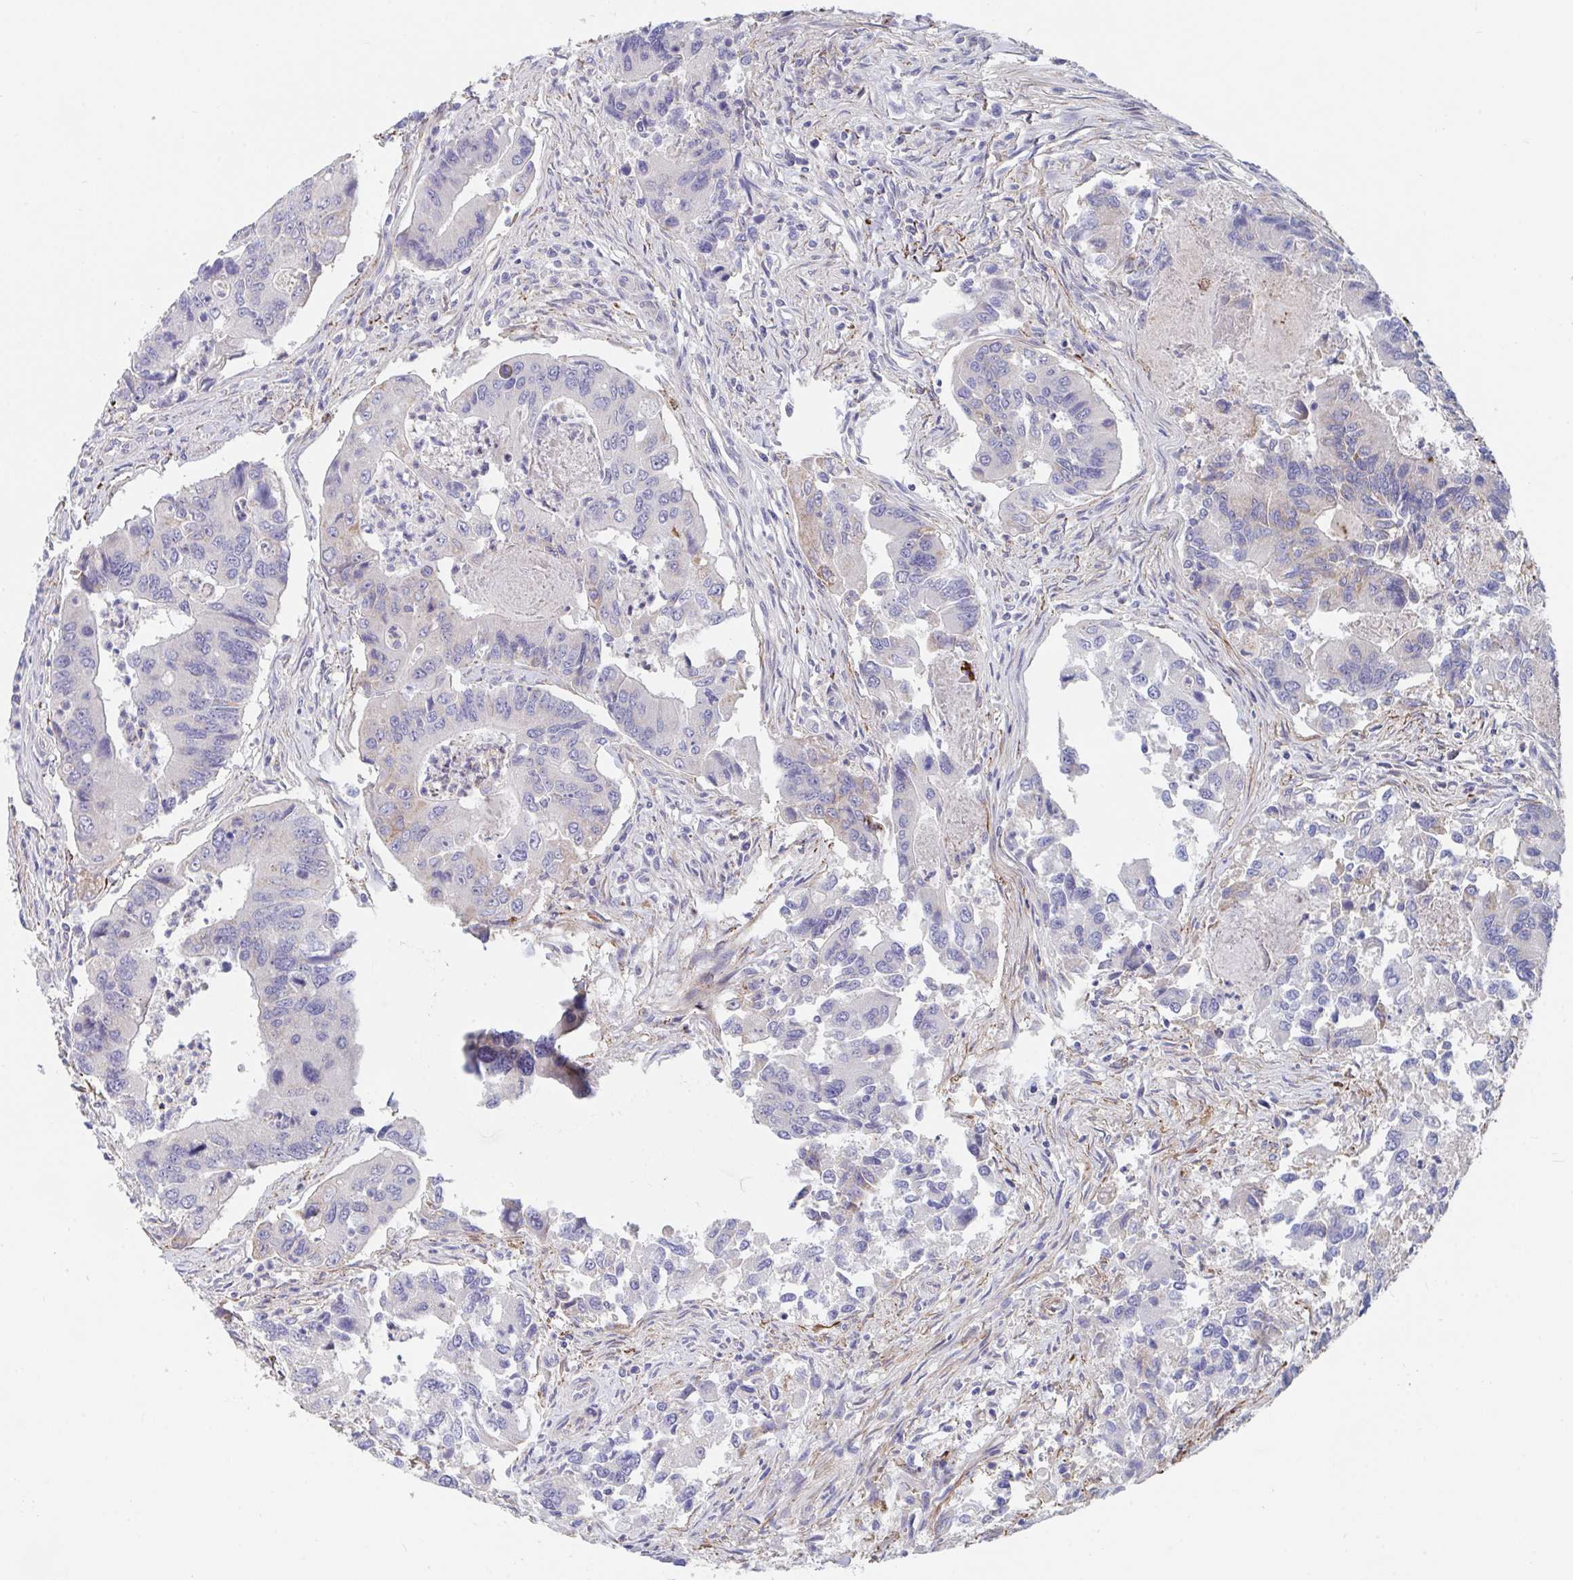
{"staining": {"intensity": "weak", "quantity": "<25%", "location": "cytoplasmic/membranous"}, "tissue": "colorectal cancer", "cell_type": "Tumor cells", "image_type": "cancer", "snomed": [{"axis": "morphology", "description": "Adenocarcinoma, NOS"}, {"axis": "topography", "description": "Colon"}], "caption": "There is no significant expression in tumor cells of adenocarcinoma (colorectal).", "gene": "FAM156B", "patient": {"sex": "female", "age": 67}}